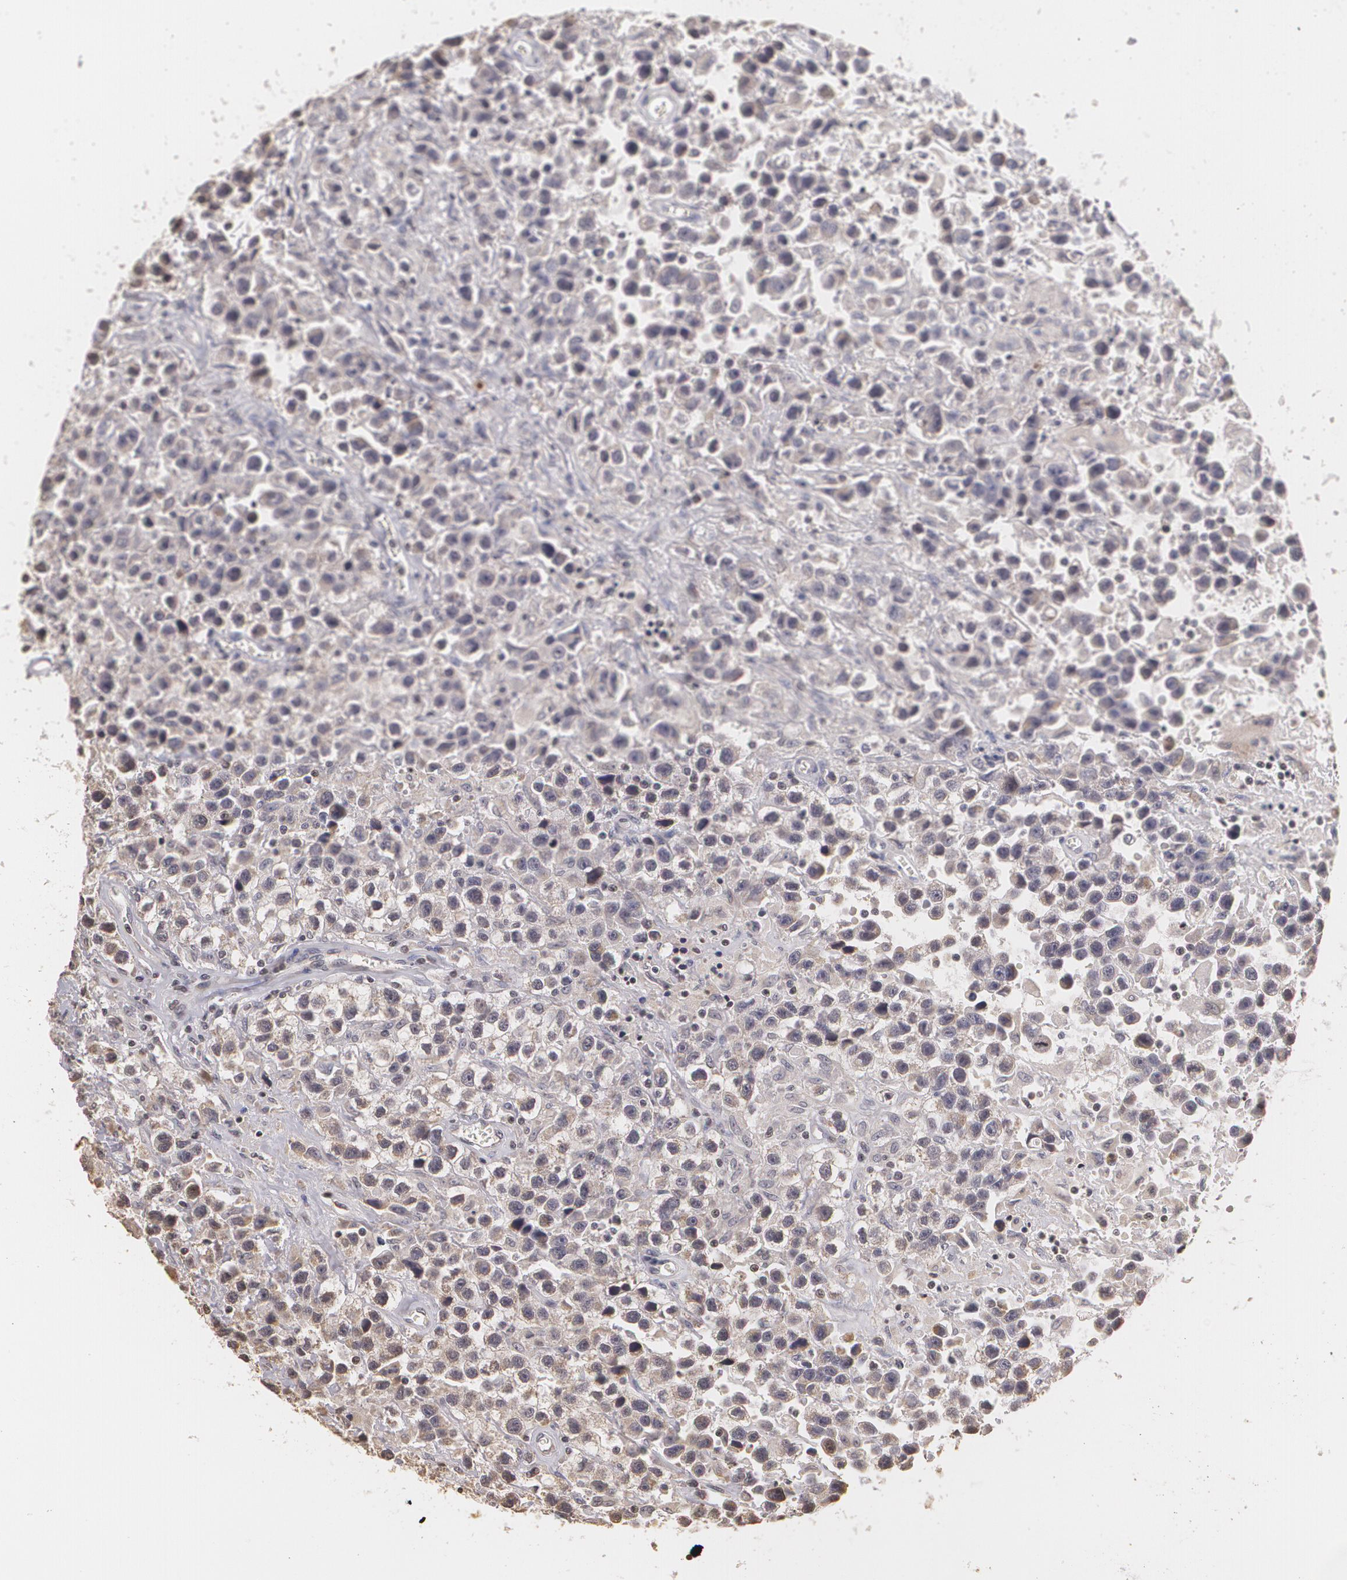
{"staining": {"intensity": "negative", "quantity": "none", "location": "none"}, "tissue": "testis cancer", "cell_type": "Tumor cells", "image_type": "cancer", "snomed": [{"axis": "morphology", "description": "Seminoma, NOS"}, {"axis": "topography", "description": "Testis"}], "caption": "The immunohistochemistry micrograph has no significant positivity in tumor cells of testis cancer (seminoma) tissue. (Immunohistochemistry, brightfield microscopy, high magnification).", "gene": "THRB", "patient": {"sex": "male", "age": 43}}